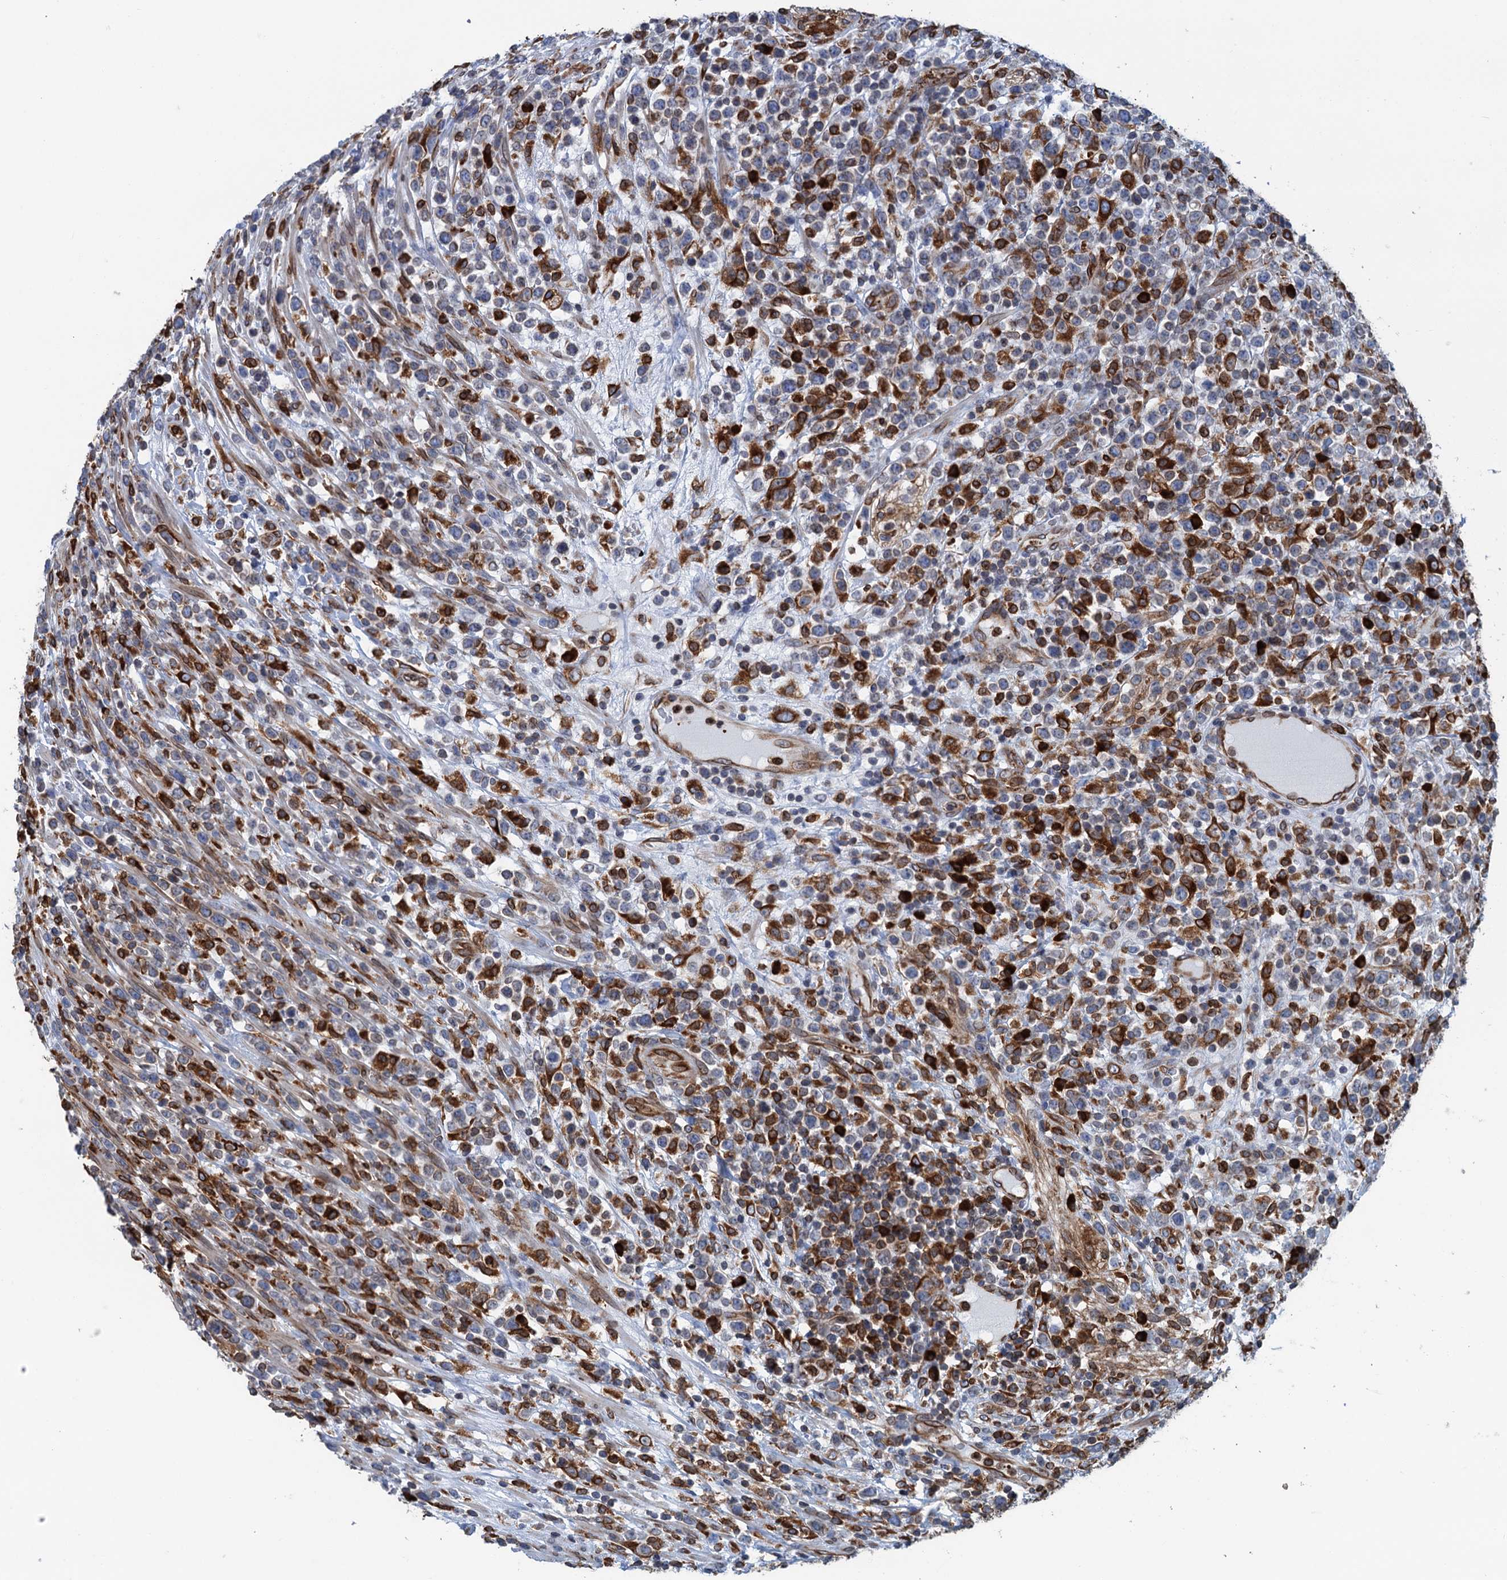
{"staining": {"intensity": "strong", "quantity": "<25%", "location": "cytoplasmic/membranous"}, "tissue": "lymphoma", "cell_type": "Tumor cells", "image_type": "cancer", "snomed": [{"axis": "morphology", "description": "Malignant lymphoma, non-Hodgkin's type, High grade"}, {"axis": "topography", "description": "Colon"}], "caption": "Lymphoma stained with a brown dye reveals strong cytoplasmic/membranous positive positivity in about <25% of tumor cells.", "gene": "TMEM205", "patient": {"sex": "female", "age": 53}}